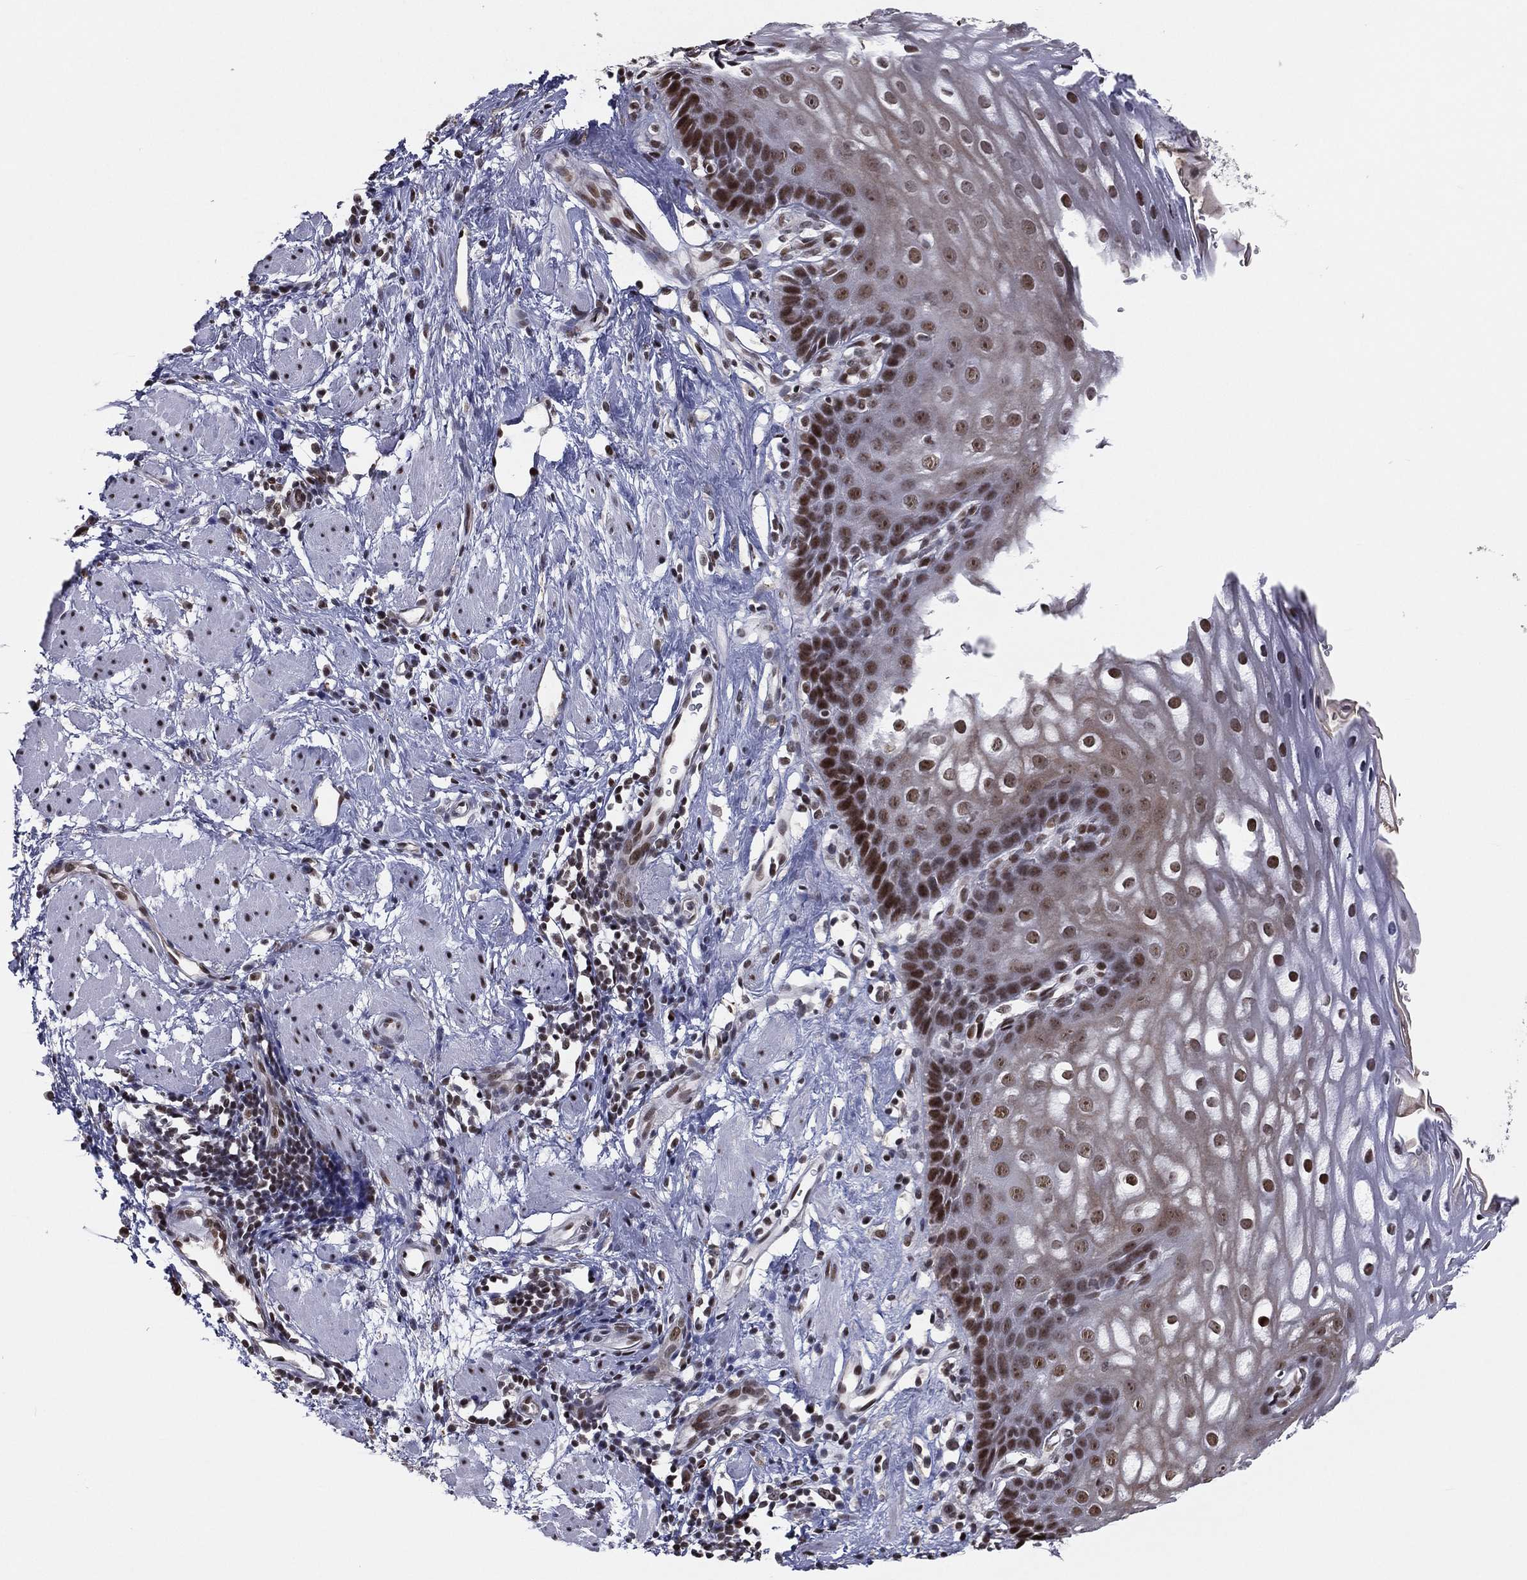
{"staining": {"intensity": "strong", "quantity": "25%-75%", "location": "nuclear"}, "tissue": "esophagus", "cell_type": "Squamous epithelial cells", "image_type": "normal", "snomed": [{"axis": "morphology", "description": "Normal tissue, NOS"}, {"axis": "topography", "description": "Esophagus"}], "caption": "About 25%-75% of squamous epithelial cells in benign human esophagus reveal strong nuclear protein staining as visualized by brown immunohistochemical staining.", "gene": "GPALPP1", "patient": {"sex": "male", "age": 64}}